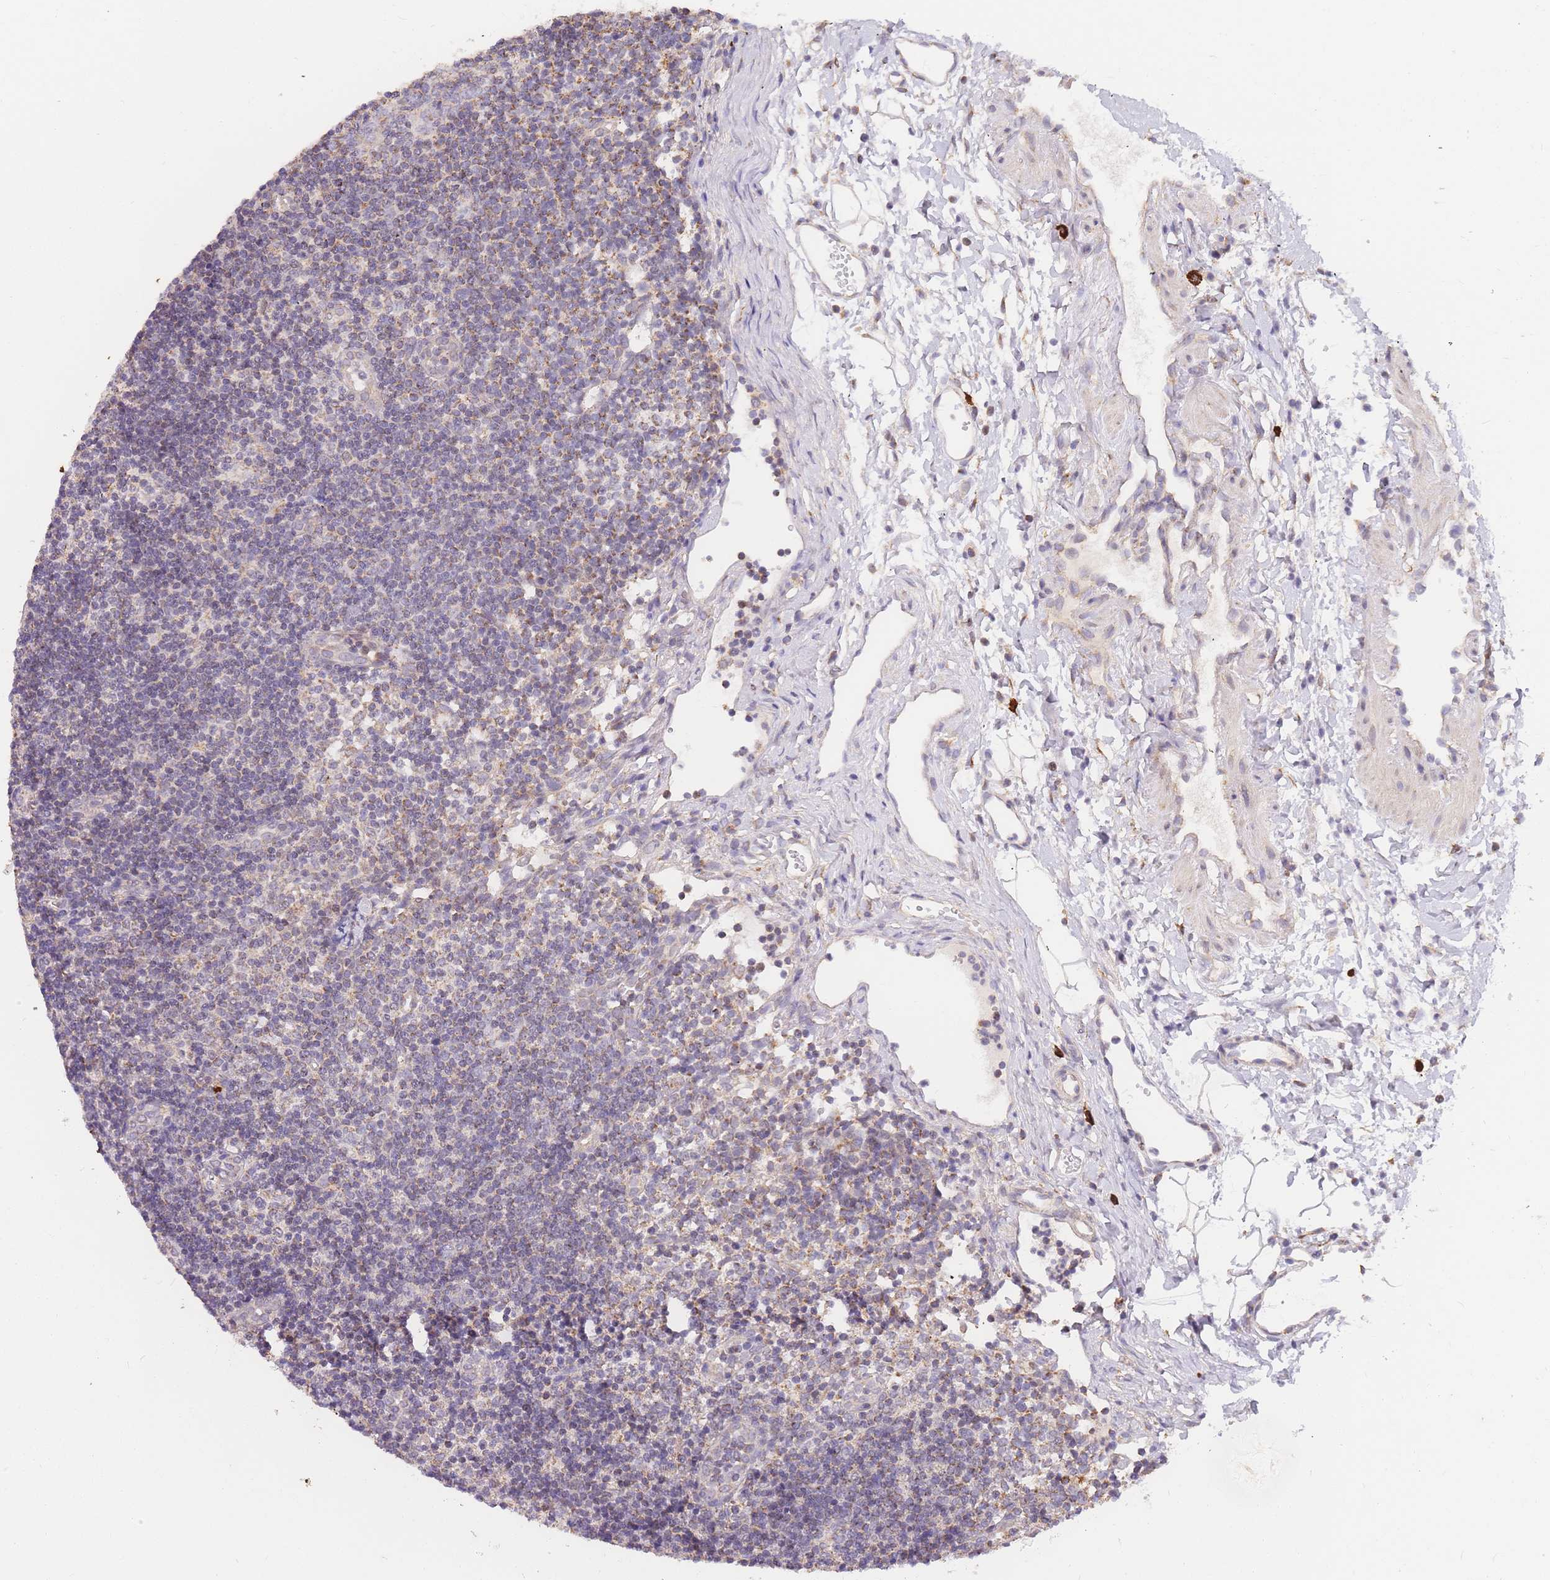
{"staining": {"intensity": "moderate", "quantity": "<25%", "location": "cytoplasmic/membranous"}, "tissue": "lymph node", "cell_type": "Germinal center cells", "image_type": "normal", "snomed": [{"axis": "morphology", "description": "Normal tissue, NOS"}, {"axis": "topography", "description": "Lymph node"}], "caption": "Approximately <25% of germinal center cells in benign human lymph node reveal moderate cytoplasmic/membranous protein positivity as visualized by brown immunohistochemical staining.", "gene": "ADCY9", "patient": {"sex": "female", "age": 37}}